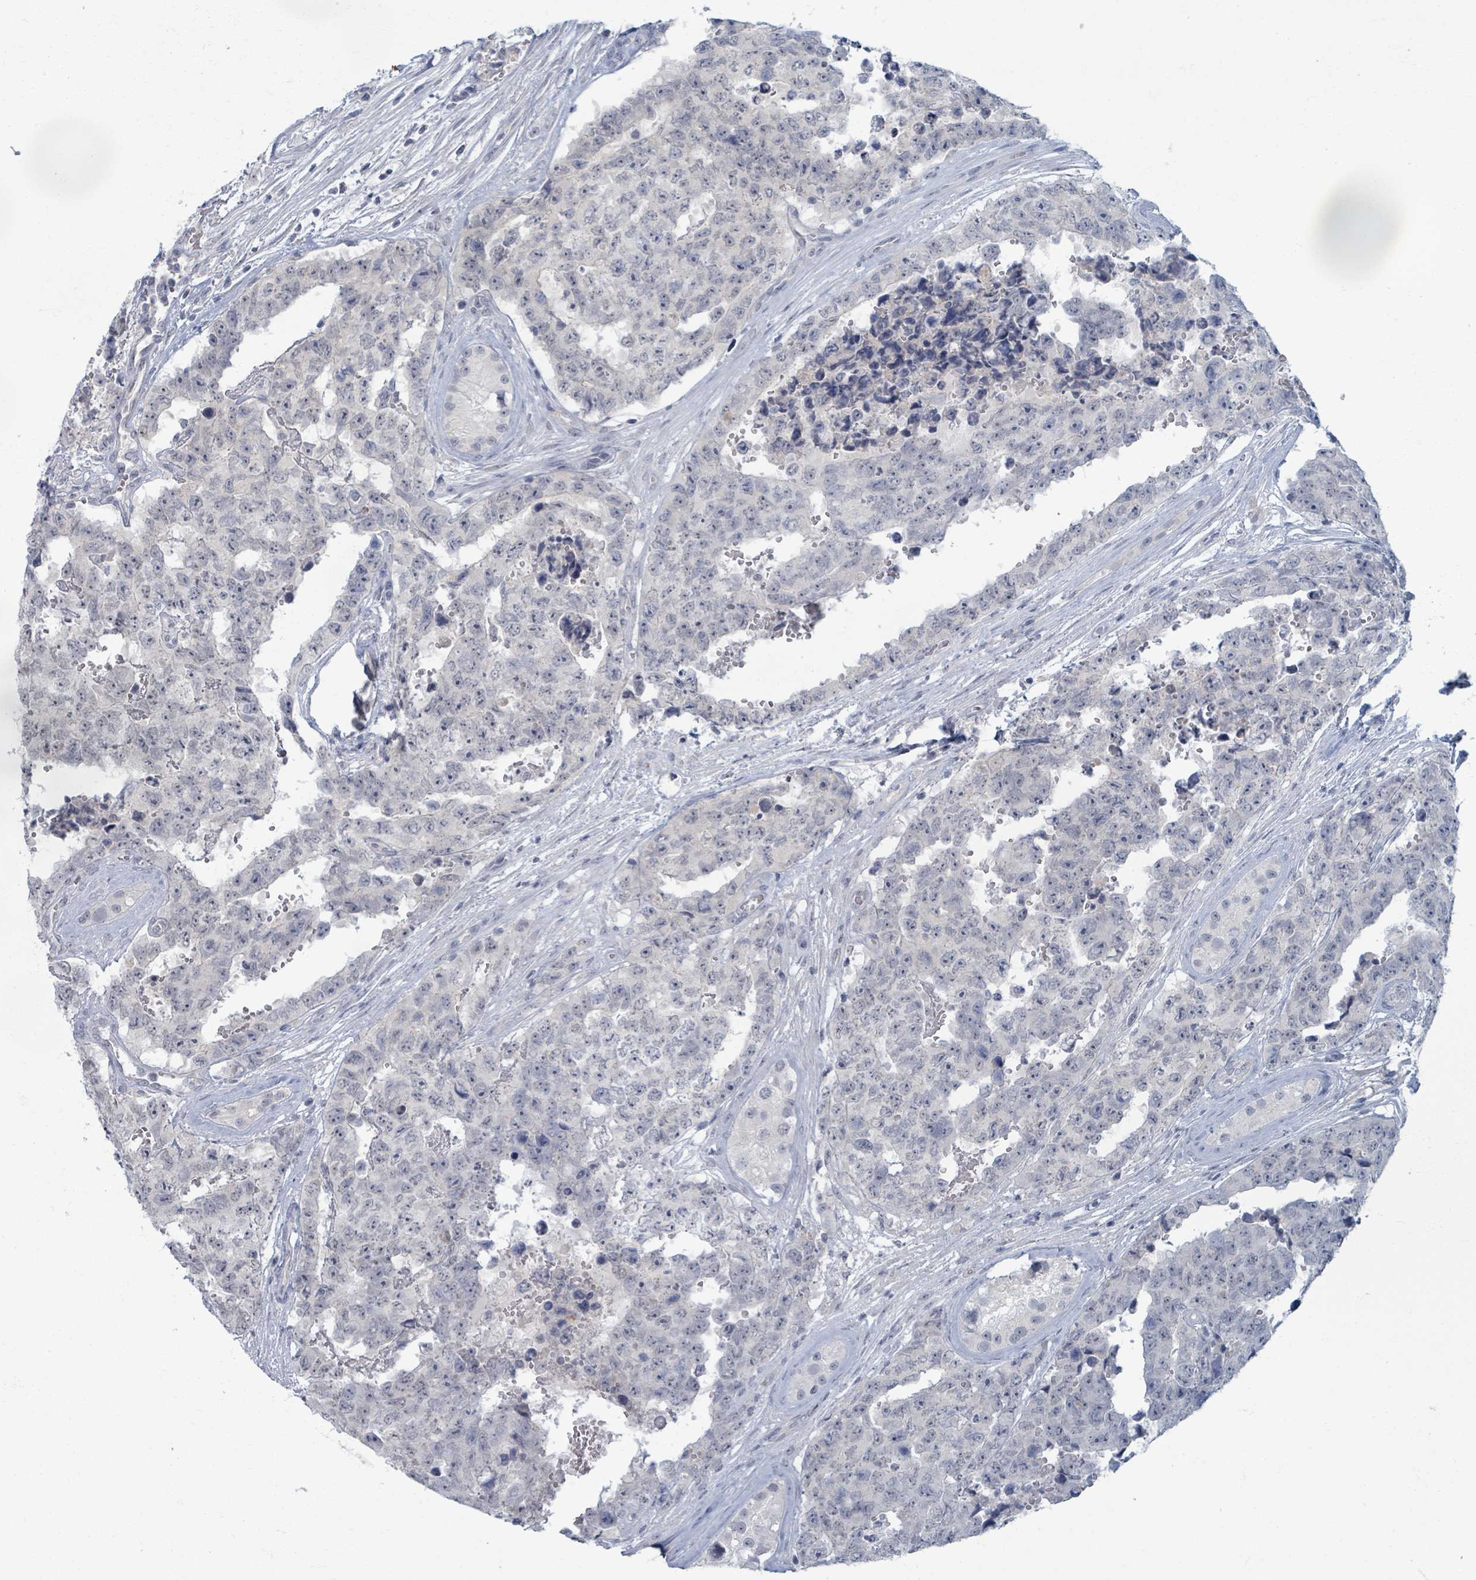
{"staining": {"intensity": "negative", "quantity": "none", "location": "none"}, "tissue": "testis cancer", "cell_type": "Tumor cells", "image_type": "cancer", "snomed": [{"axis": "morphology", "description": "Normal tissue, NOS"}, {"axis": "morphology", "description": "Carcinoma, Embryonal, NOS"}, {"axis": "topography", "description": "Testis"}, {"axis": "topography", "description": "Epididymis"}], "caption": "The immunohistochemistry (IHC) histopathology image has no significant expression in tumor cells of testis embryonal carcinoma tissue.", "gene": "WNT11", "patient": {"sex": "male", "age": 25}}